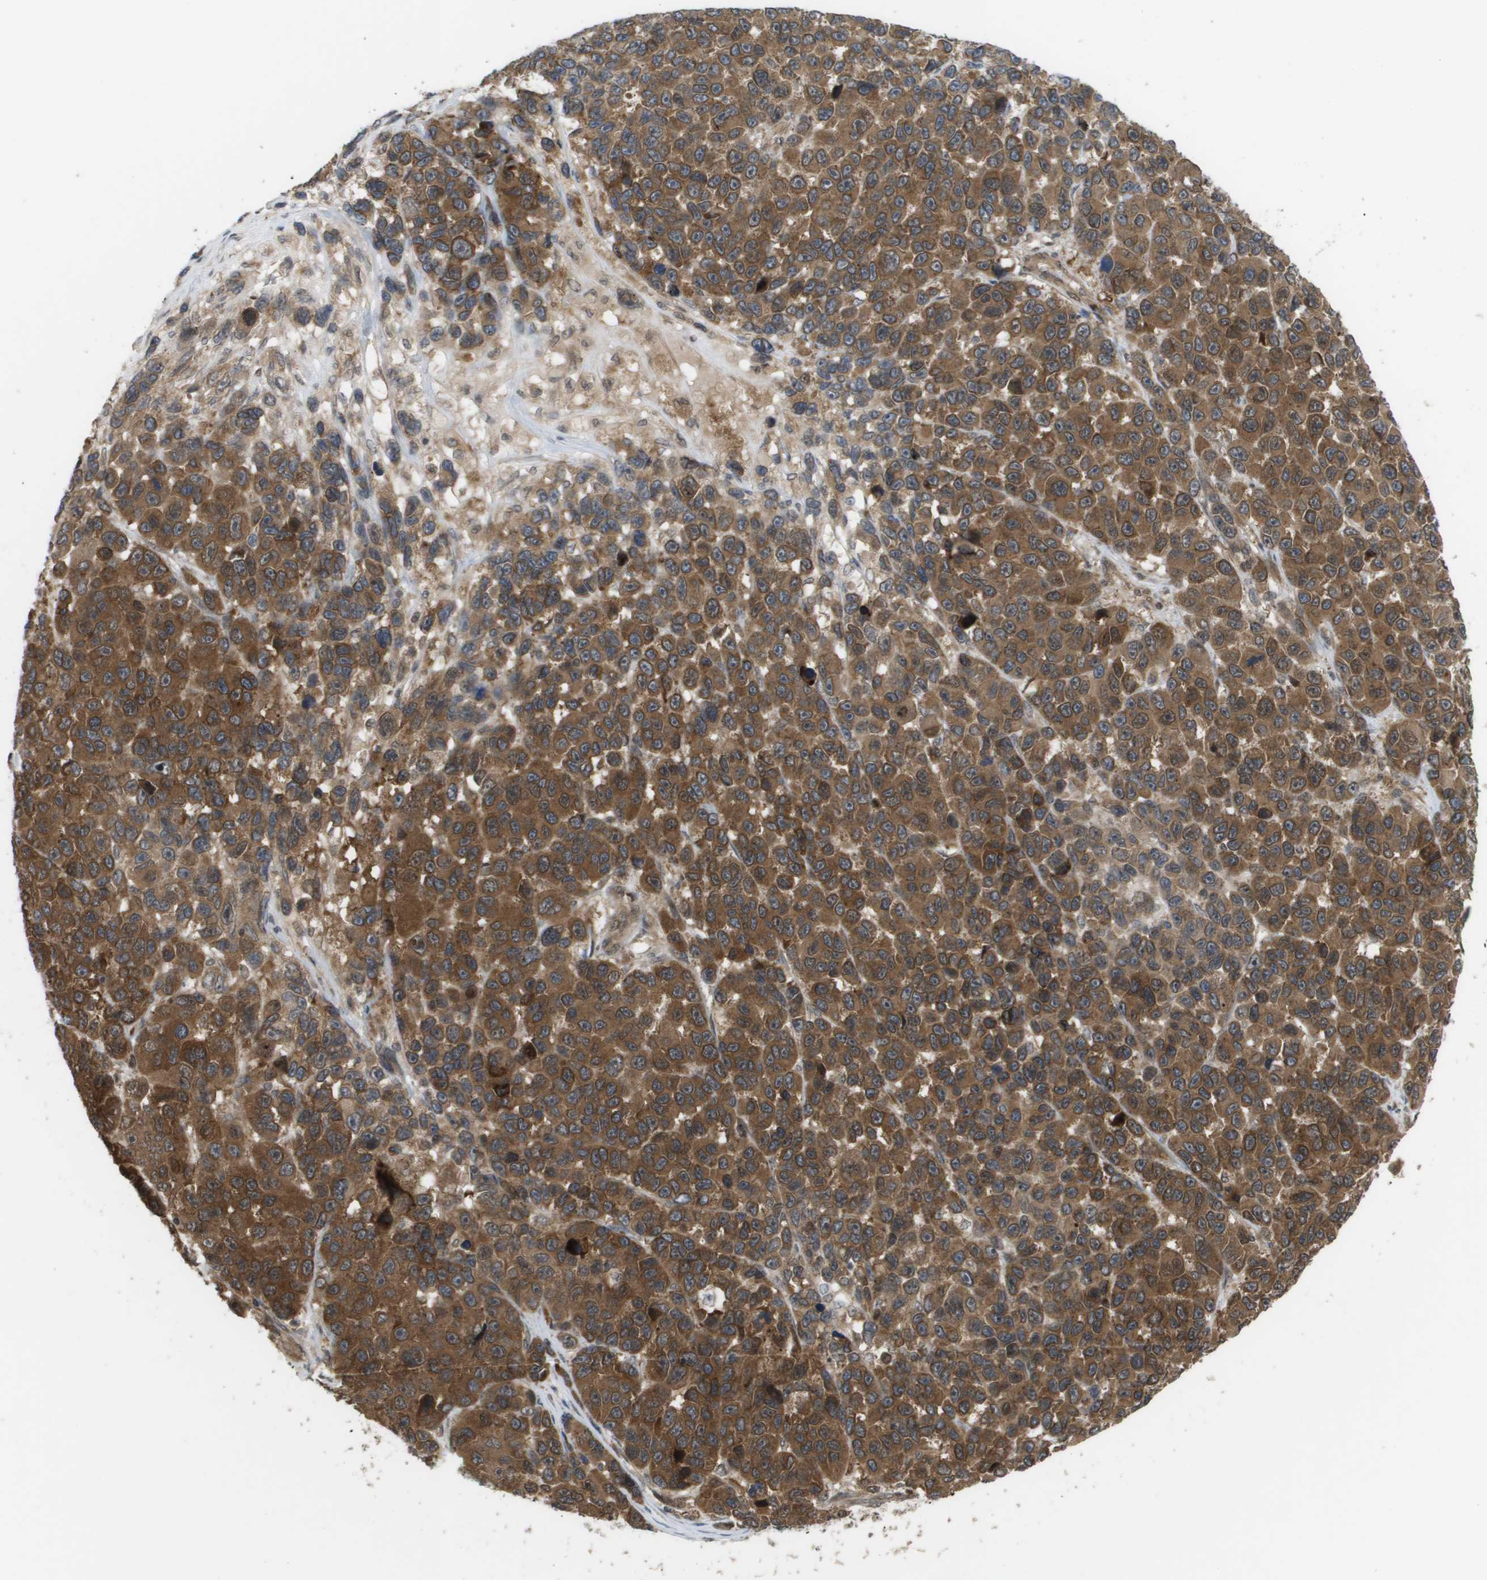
{"staining": {"intensity": "moderate", "quantity": ">75%", "location": "cytoplasmic/membranous"}, "tissue": "melanoma", "cell_type": "Tumor cells", "image_type": "cancer", "snomed": [{"axis": "morphology", "description": "Malignant melanoma, NOS"}, {"axis": "topography", "description": "Skin"}], "caption": "Tumor cells show medium levels of moderate cytoplasmic/membranous staining in about >75% of cells in human malignant melanoma.", "gene": "CTPS2", "patient": {"sex": "male", "age": 53}}